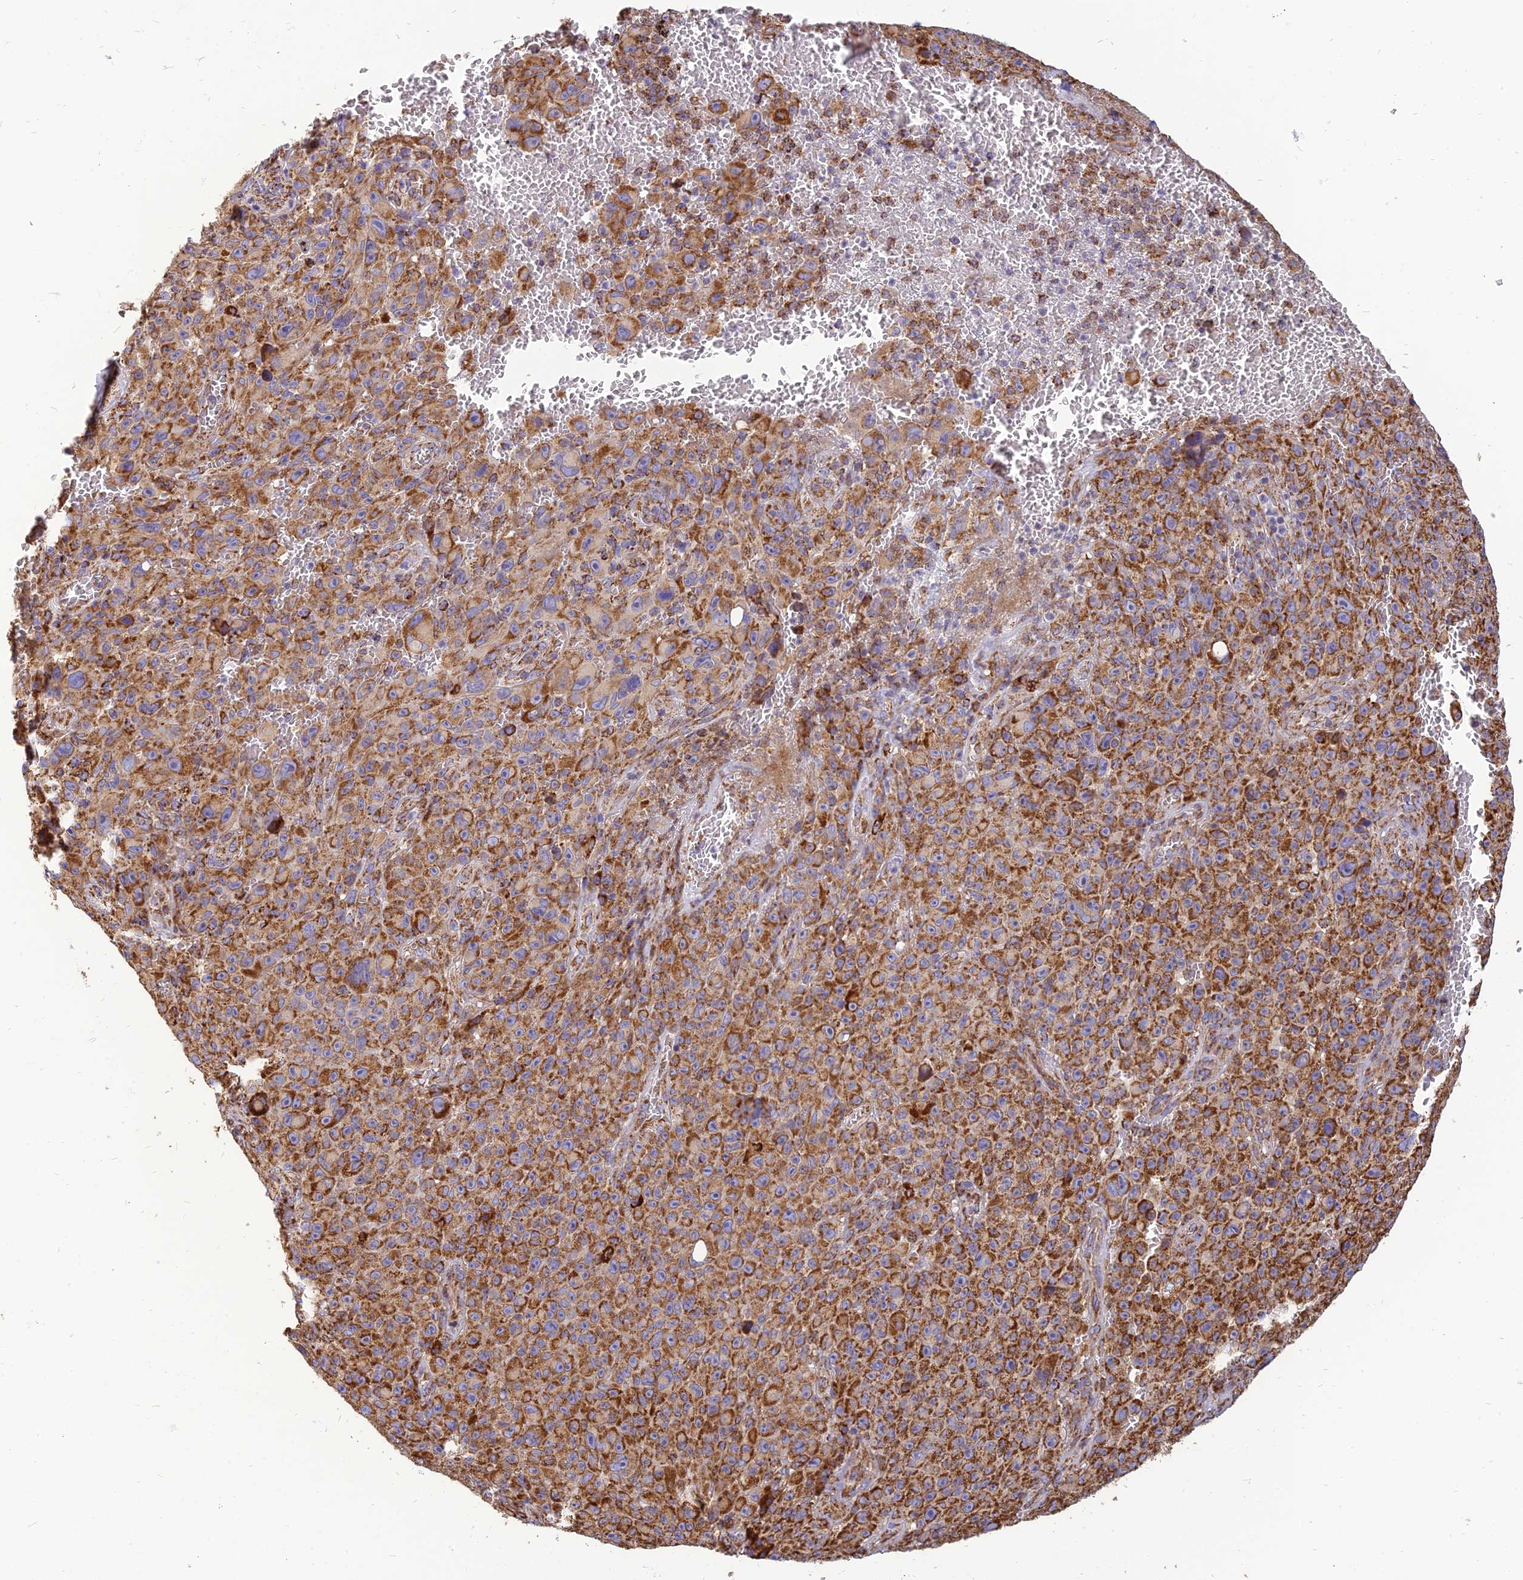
{"staining": {"intensity": "moderate", "quantity": ">75%", "location": "cytoplasmic/membranous"}, "tissue": "melanoma", "cell_type": "Tumor cells", "image_type": "cancer", "snomed": [{"axis": "morphology", "description": "Malignant melanoma, NOS"}, {"axis": "topography", "description": "Skin"}], "caption": "Protein analysis of melanoma tissue displays moderate cytoplasmic/membranous positivity in about >75% of tumor cells.", "gene": "THUMPD2", "patient": {"sex": "female", "age": 82}}